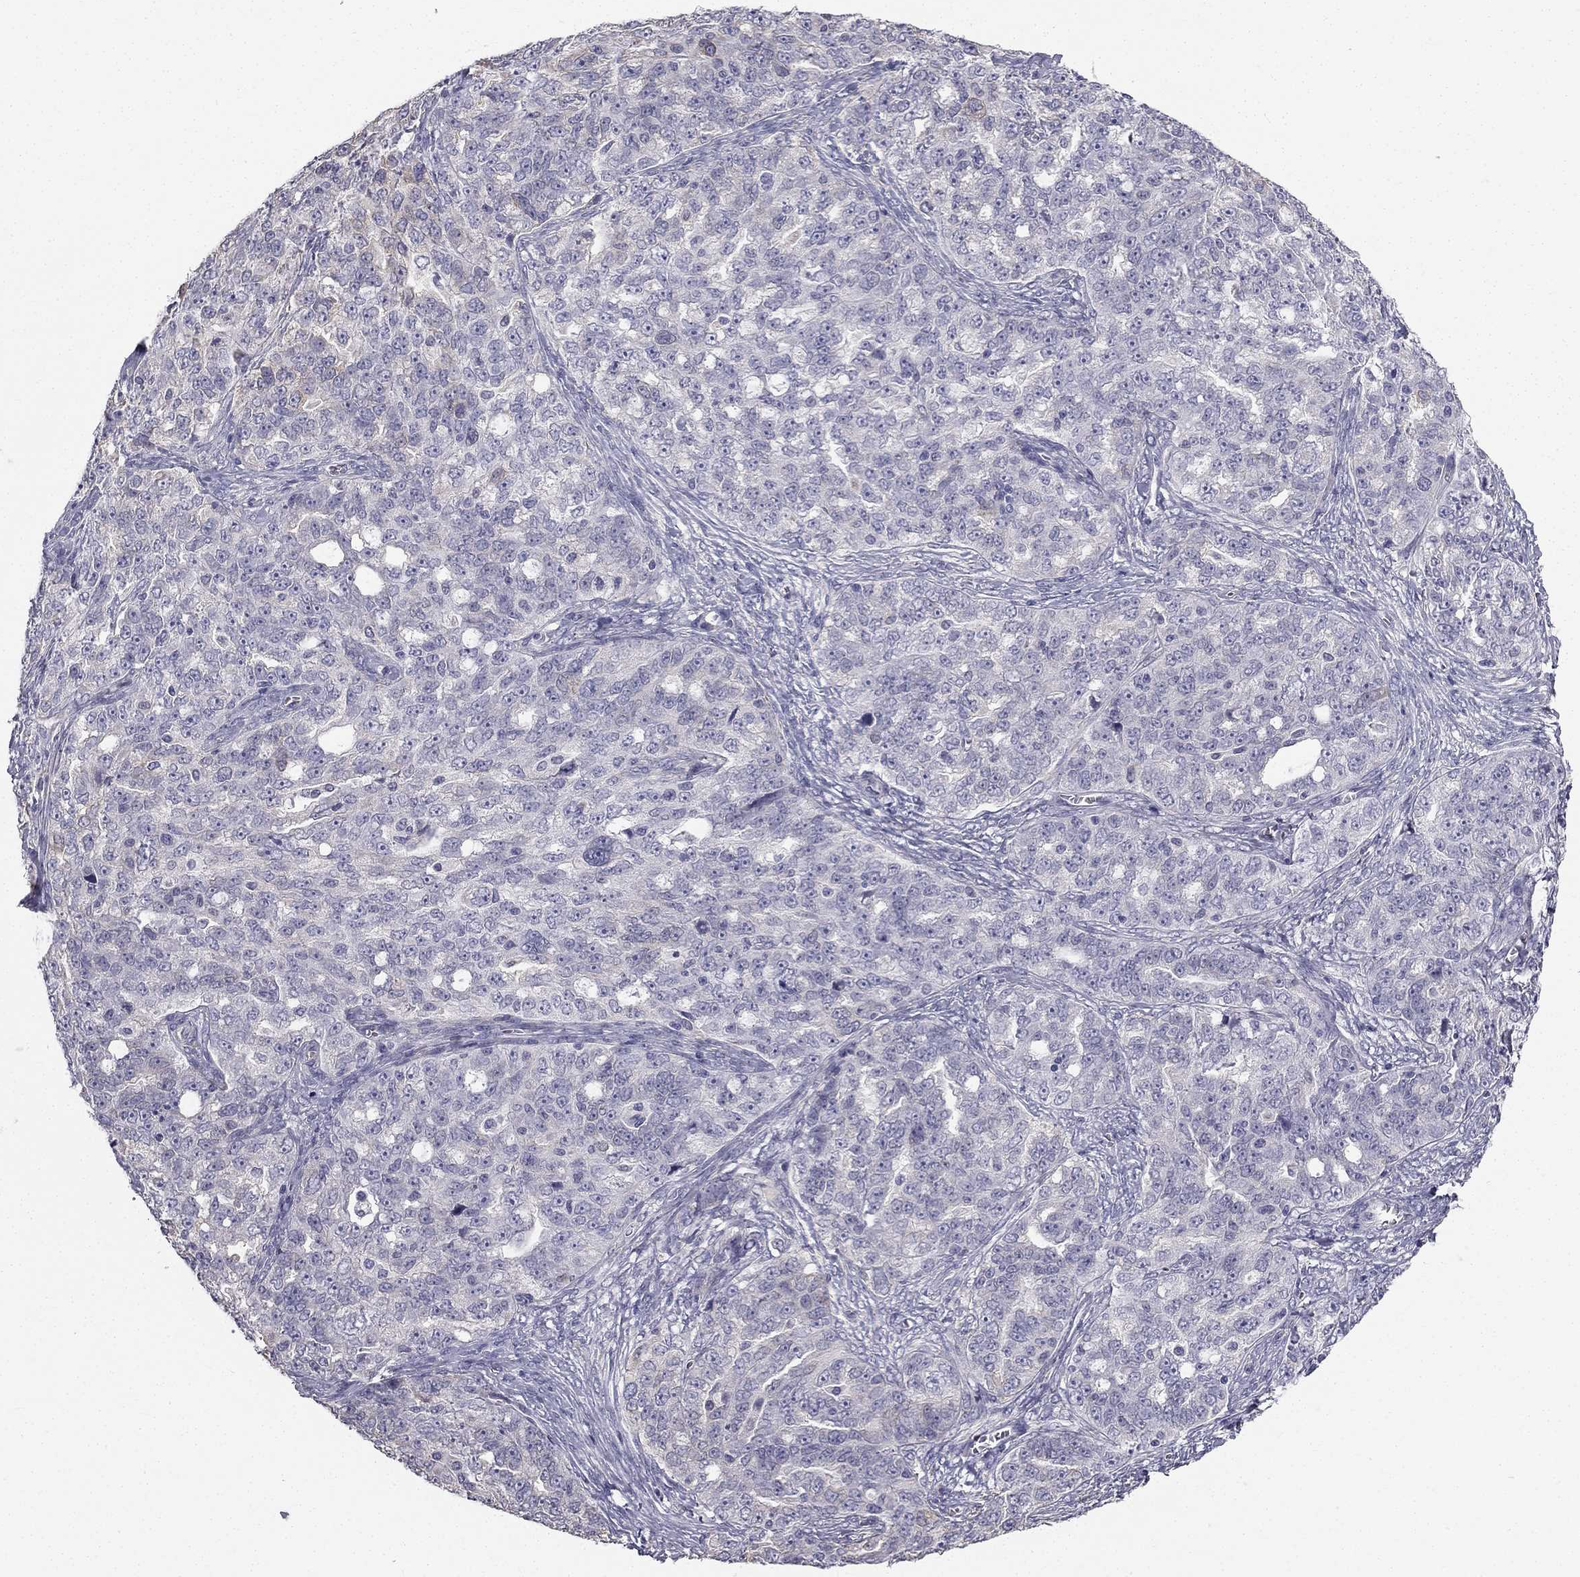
{"staining": {"intensity": "negative", "quantity": "none", "location": "none"}, "tissue": "ovarian cancer", "cell_type": "Tumor cells", "image_type": "cancer", "snomed": [{"axis": "morphology", "description": "Cystadenocarcinoma, serous, NOS"}, {"axis": "topography", "description": "Ovary"}], "caption": "A micrograph of ovarian serous cystadenocarcinoma stained for a protein exhibits no brown staining in tumor cells. The staining was performed using DAB (3,3'-diaminobenzidine) to visualize the protein expression in brown, while the nuclei were stained in blue with hematoxylin (Magnification: 20x).", "gene": "CCDC40", "patient": {"sex": "female", "age": 51}}